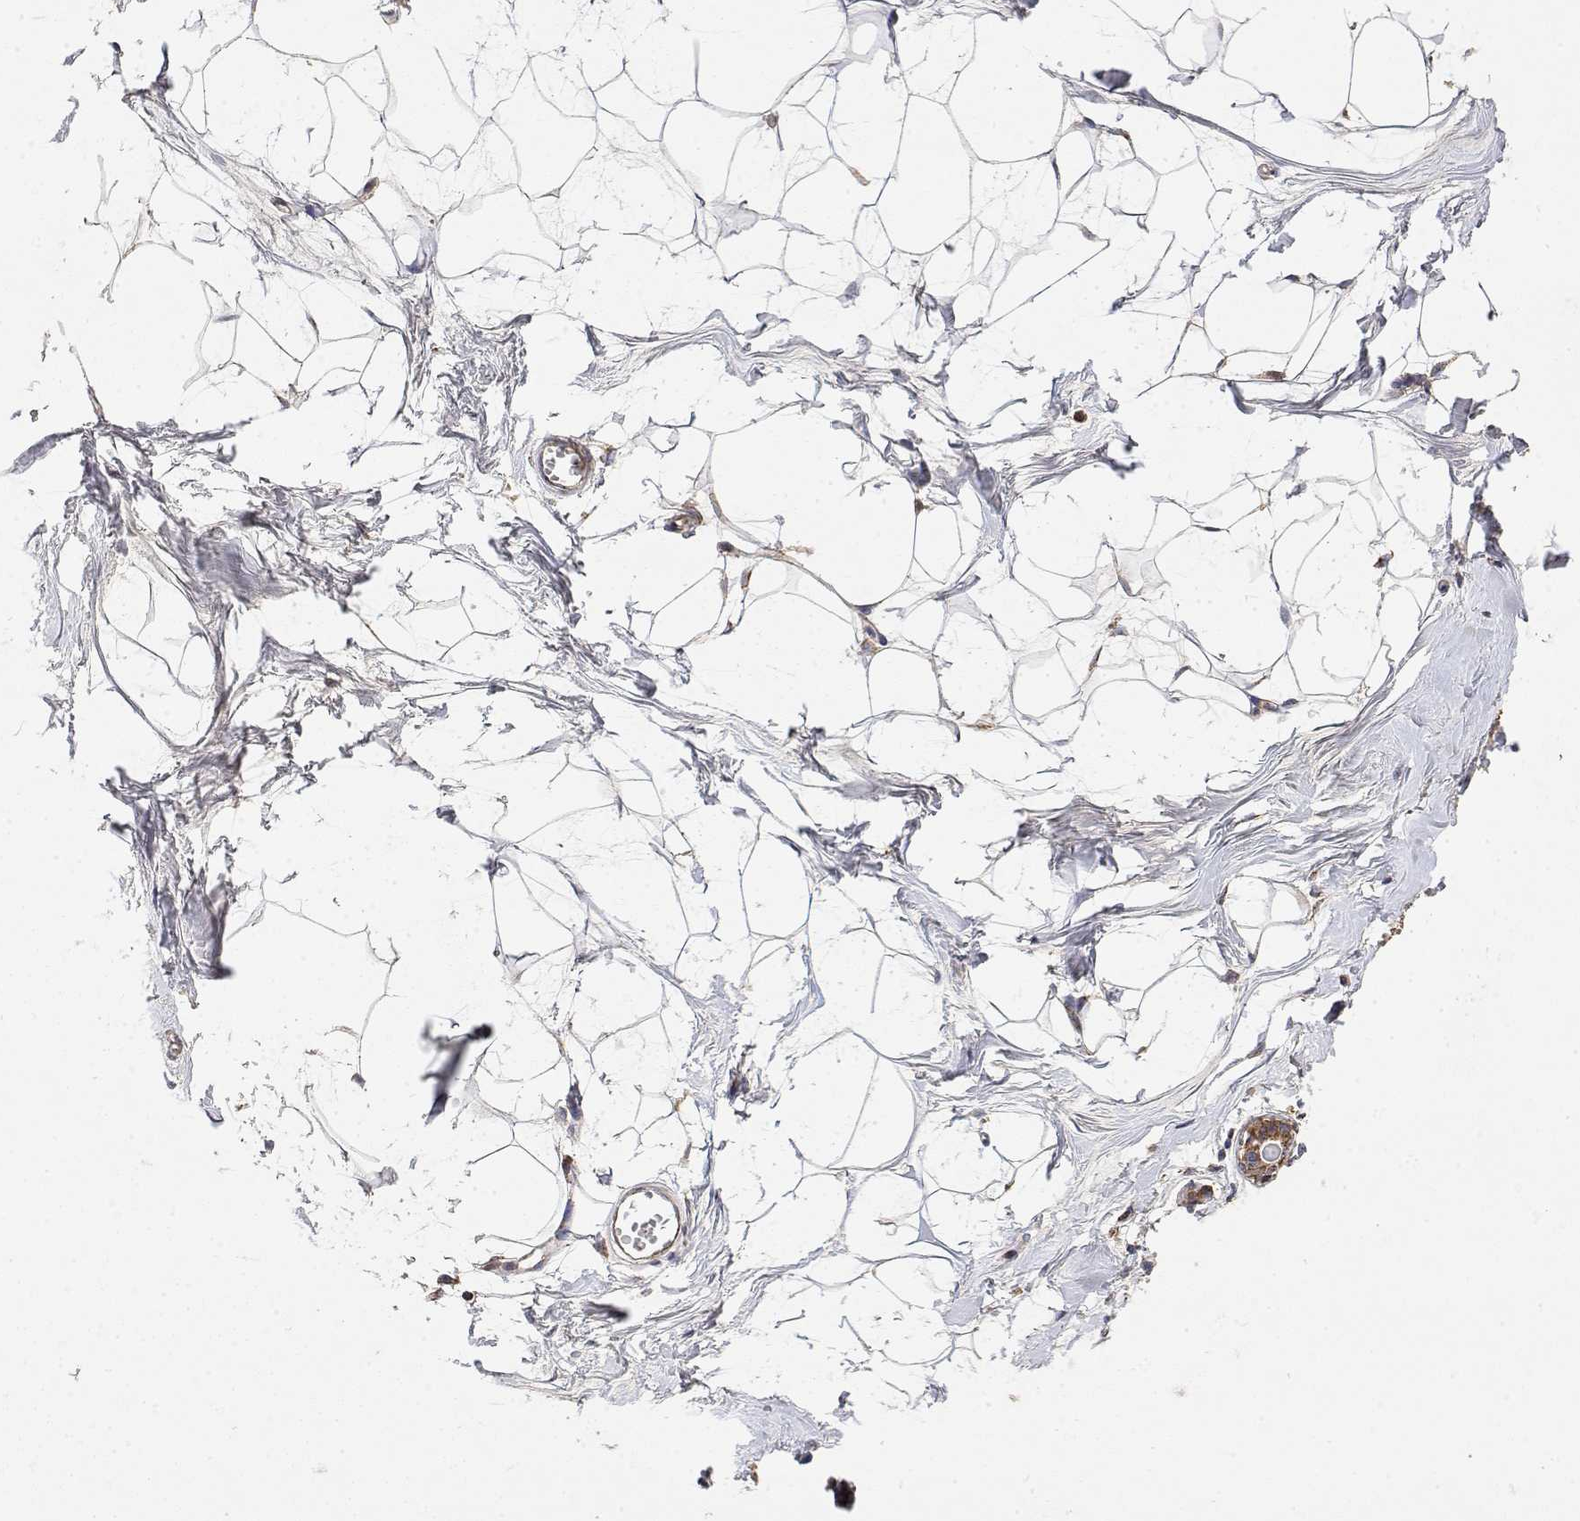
{"staining": {"intensity": "weak", "quantity": "25%-75%", "location": "cytoplasmic/membranous"}, "tissue": "breast", "cell_type": "Adipocytes", "image_type": "normal", "snomed": [{"axis": "morphology", "description": "Normal tissue, NOS"}, {"axis": "topography", "description": "Breast"}], "caption": "Breast was stained to show a protein in brown. There is low levels of weak cytoplasmic/membranous expression in approximately 25%-75% of adipocytes. (DAB (3,3'-diaminobenzidine) = brown stain, brightfield microscopy at high magnification).", "gene": "GADD45GIP1", "patient": {"sex": "female", "age": 45}}